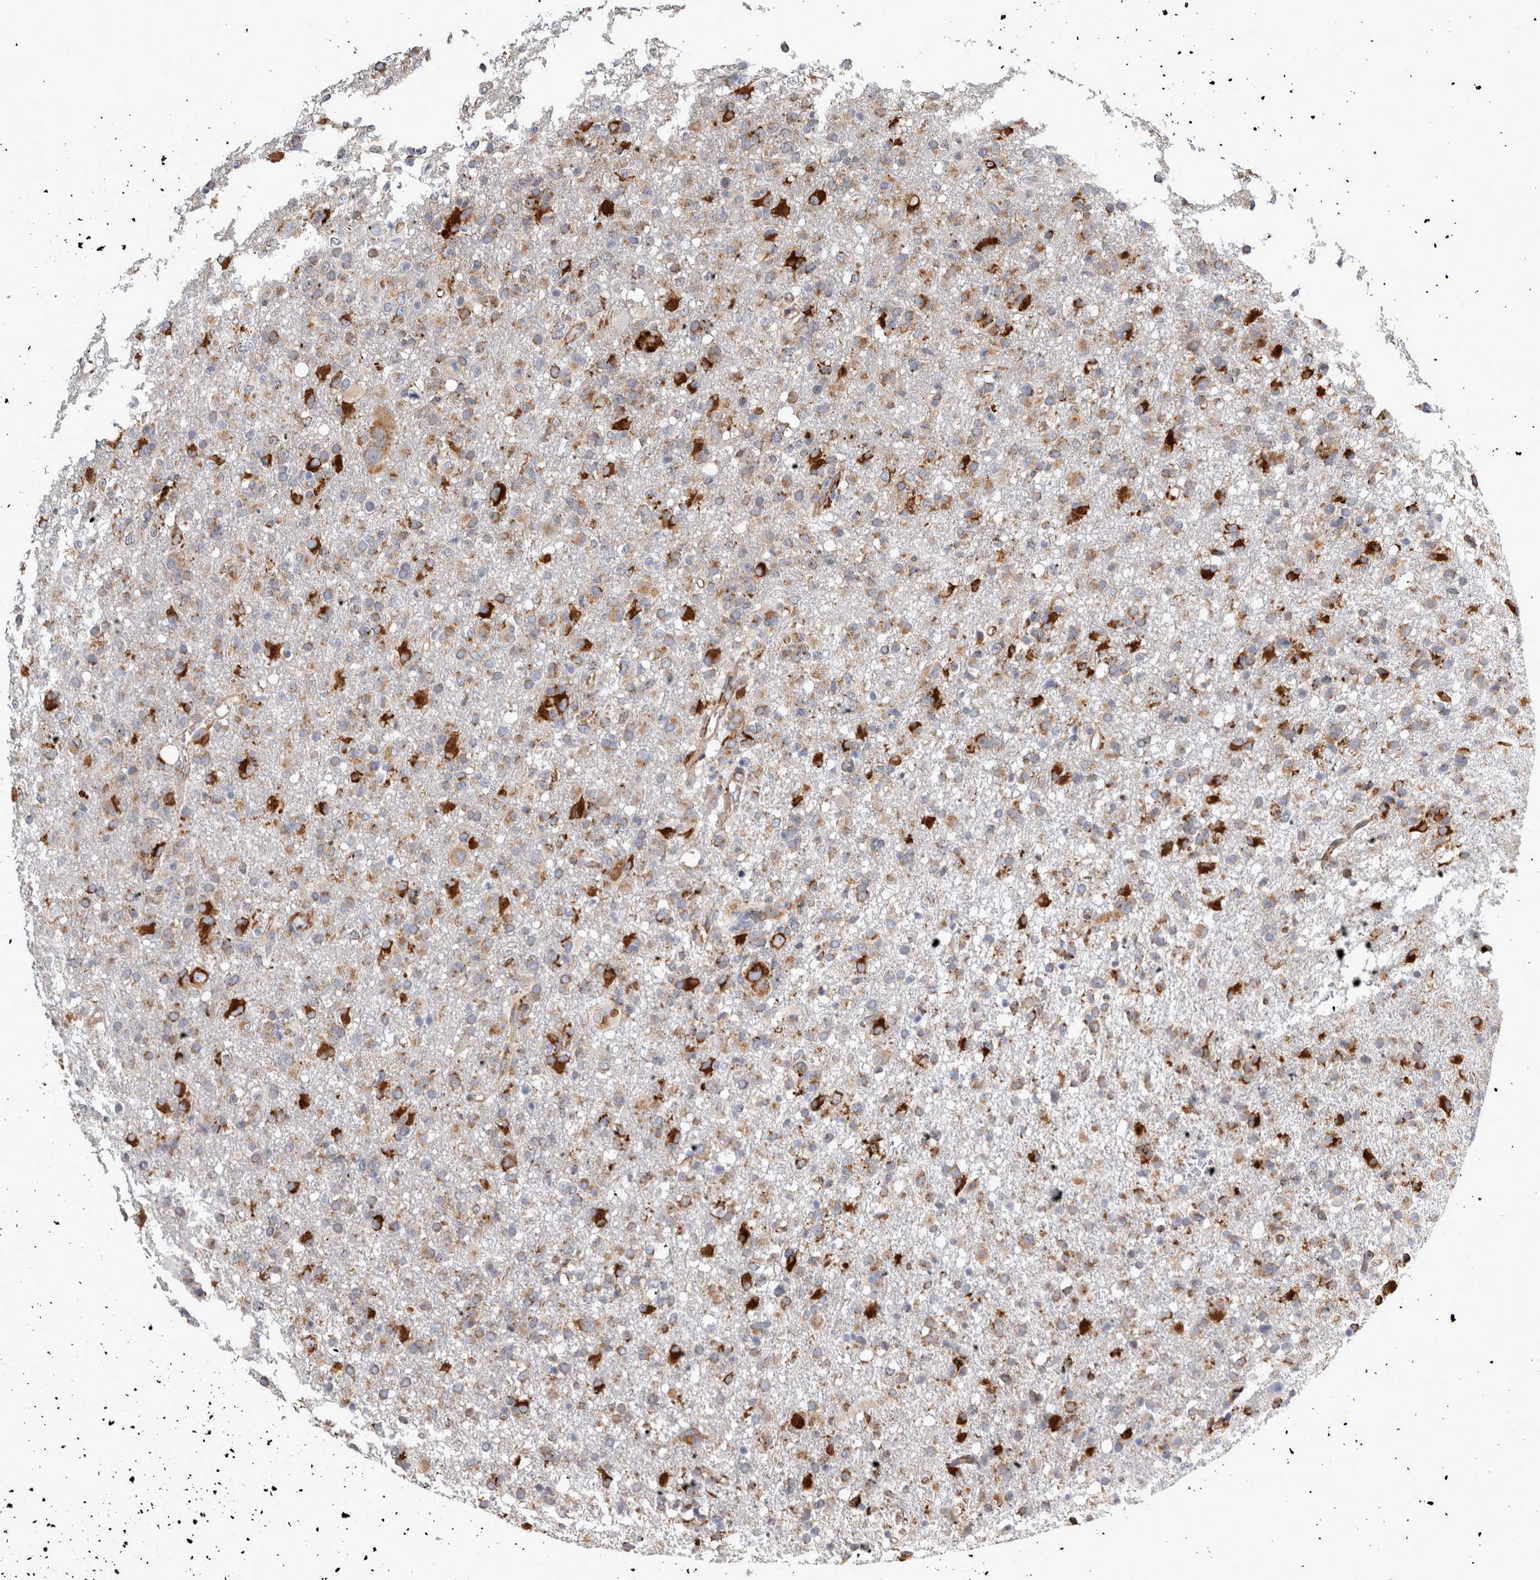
{"staining": {"intensity": "moderate", "quantity": ">75%", "location": "cytoplasmic/membranous"}, "tissue": "glioma", "cell_type": "Tumor cells", "image_type": "cancer", "snomed": [{"axis": "morphology", "description": "Glioma, malignant, High grade"}, {"axis": "topography", "description": "Brain"}], "caption": "An image showing moderate cytoplasmic/membranous positivity in approximately >75% of tumor cells in malignant high-grade glioma, as visualized by brown immunohistochemical staining.", "gene": "FHIP2B", "patient": {"sex": "female", "age": 57}}